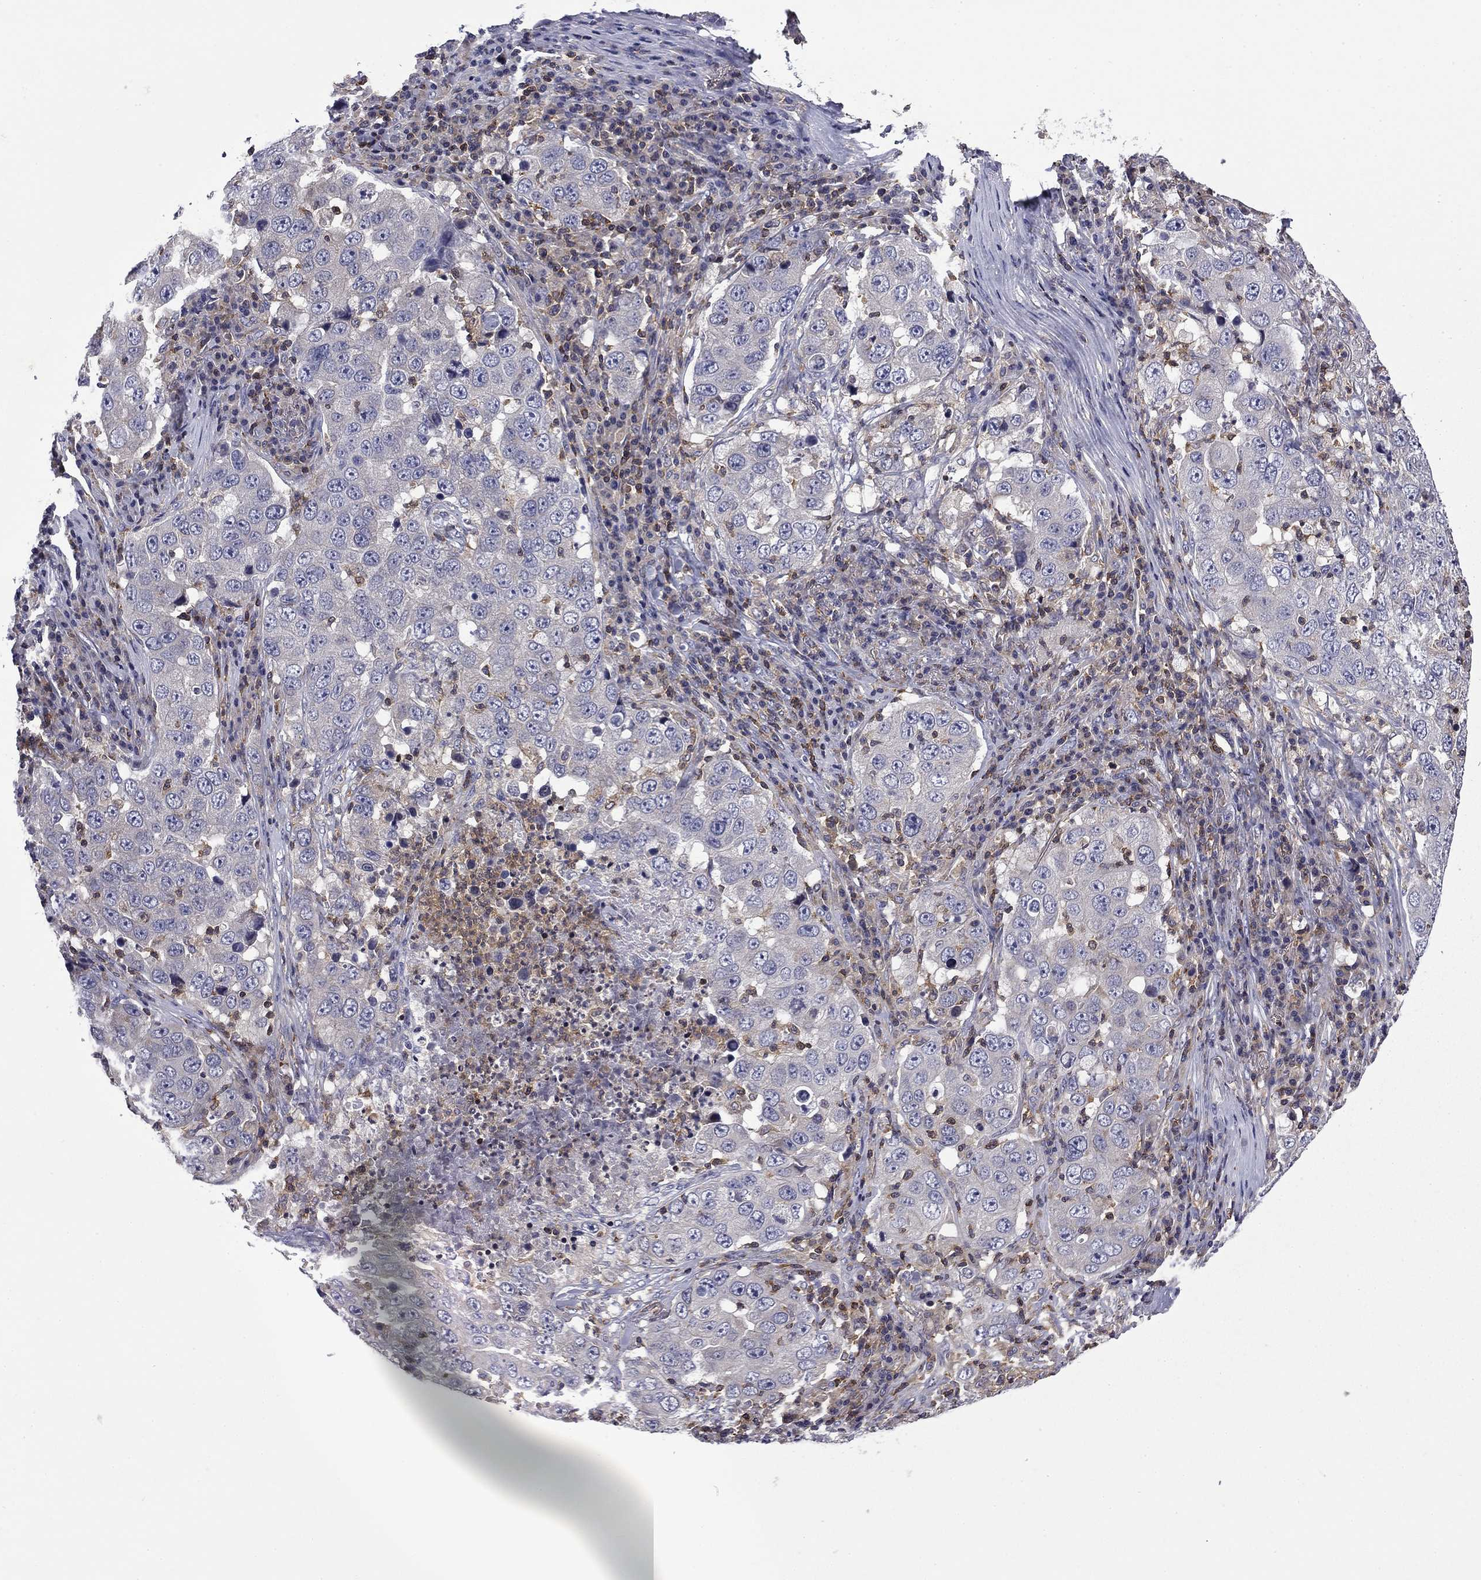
{"staining": {"intensity": "negative", "quantity": "none", "location": "none"}, "tissue": "lung cancer", "cell_type": "Tumor cells", "image_type": "cancer", "snomed": [{"axis": "morphology", "description": "Adenocarcinoma, NOS"}, {"axis": "topography", "description": "Lung"}], "caption": "Immunohistochemical staining of human adenocarcinoma (lung) displays no significant expression in tumor cells. The staining is performed using DAB brown chromogen with nuclei counter-stained in using hematoxylin.", "gene": "ARHGAP45", "patient": {"sex": "male", "age": 73}}